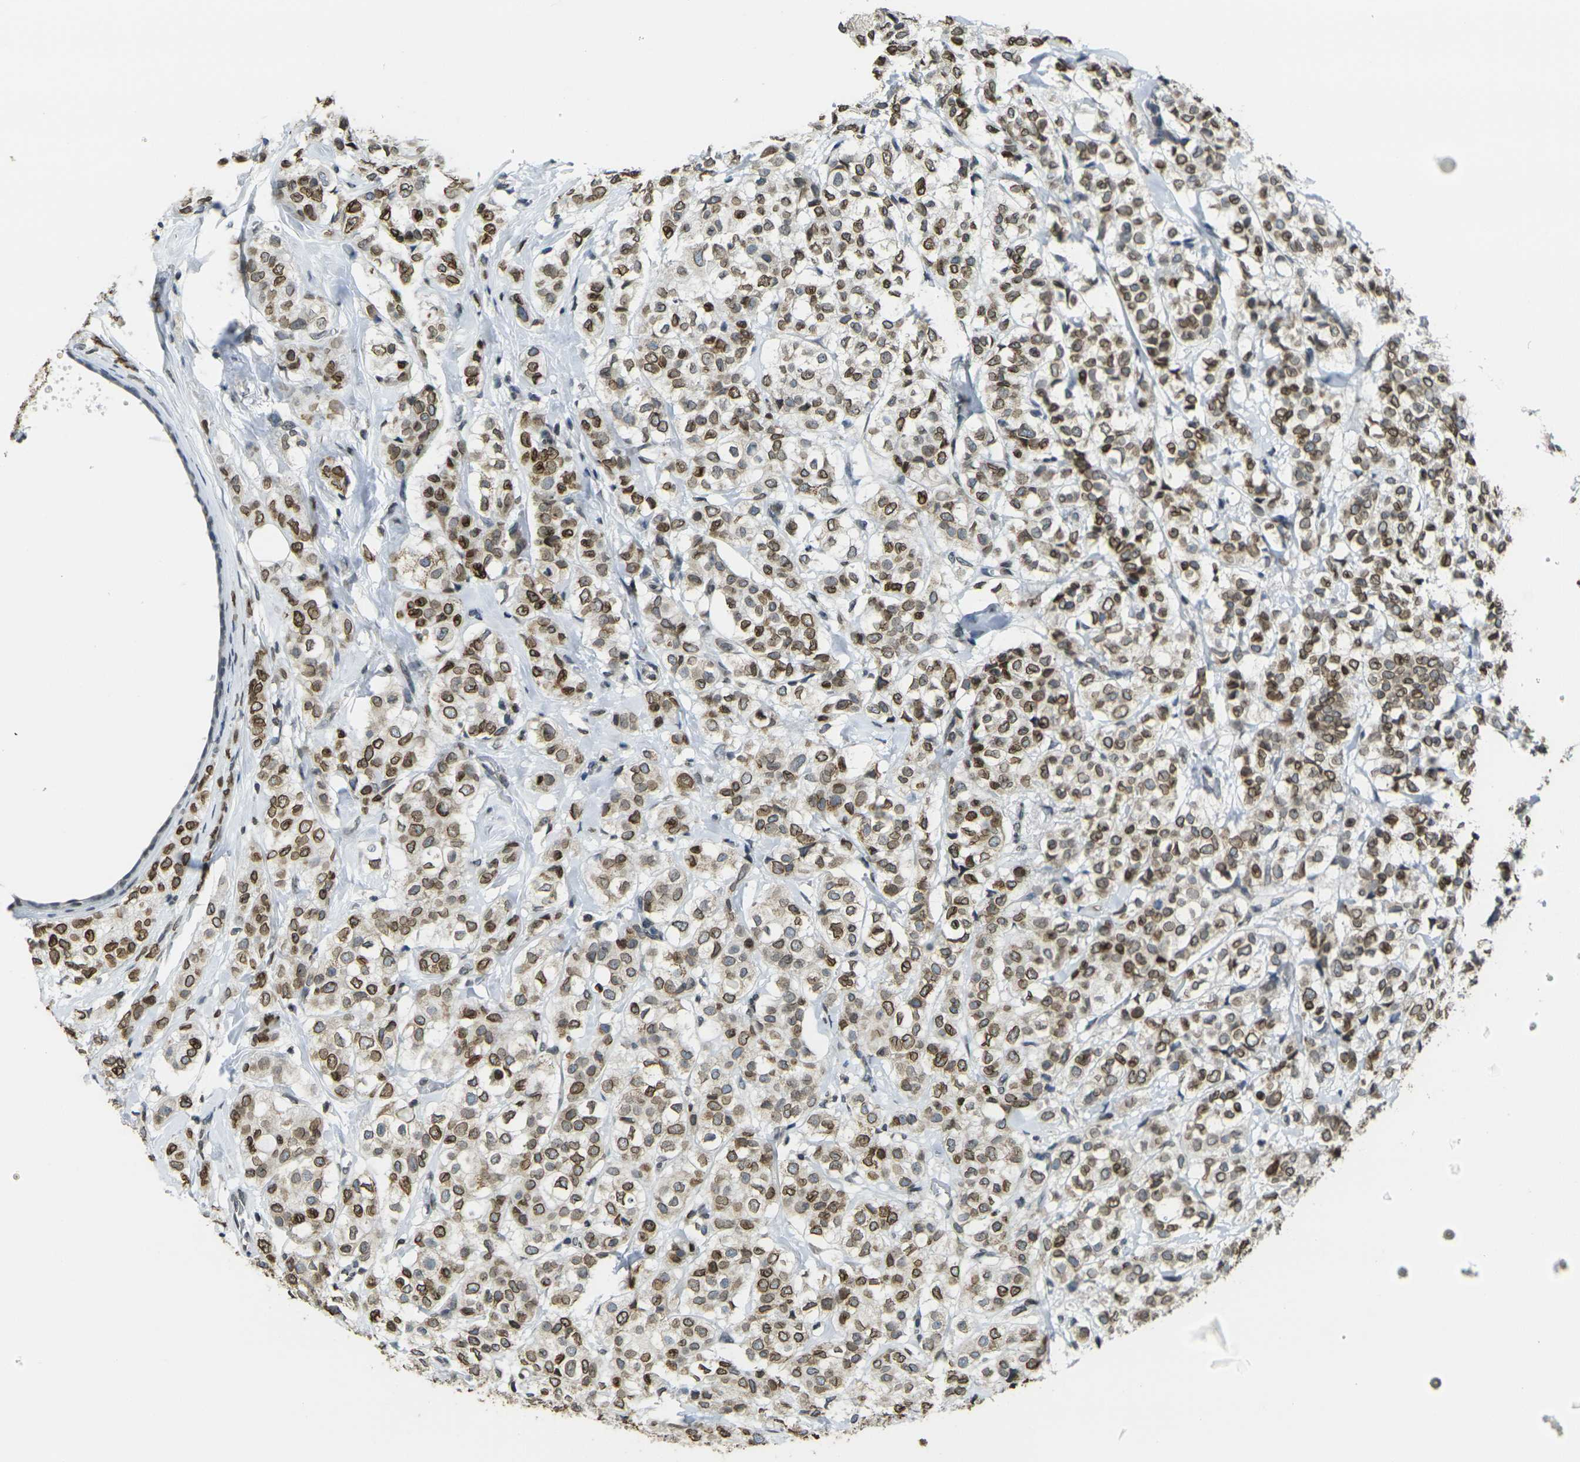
{"staining": {"intensity": "strong", "quantity": ">75%", "location": "cytoplasmic/membranous,nuclear"}, "tissue": "breast cancer", "cell_type": "Tumor cells", "image_type": "cancer", "snomed": [{"axis": "morphology", "description": "Lobular carcinoma"}, {"axis": "topography", "description": "Breast"}], "caption": "Breast cancer stained with IHC displays strong cytoplasmic/membranous and nuclear expression in about >75% of tumor cells.", "gene": "BRDT", "patient": {"sex": "female", "age": 60}}